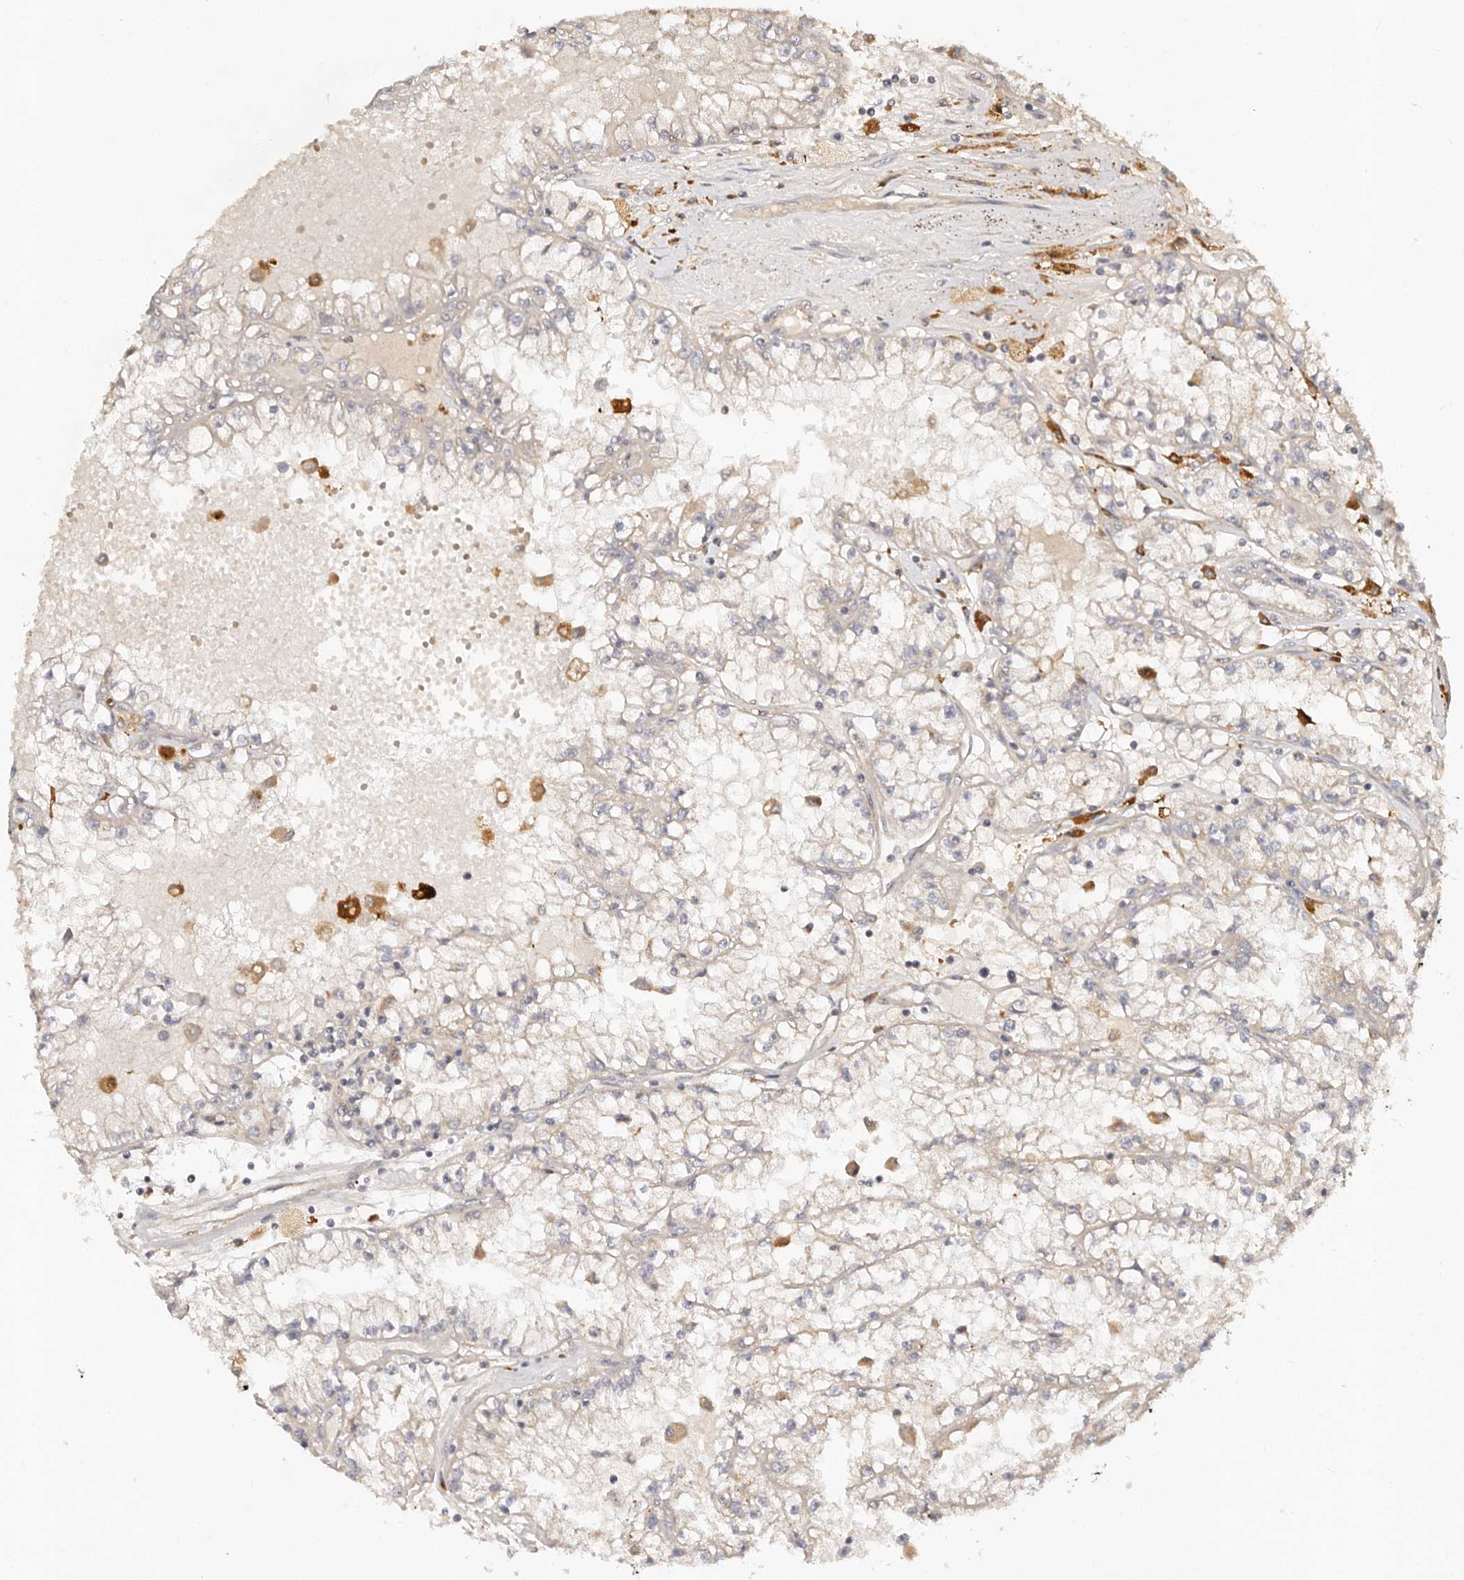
{"staining": {"intensity": "negative", "quantity": "none", "location": "none"}, "tissue": "renal cancer", "cell_type": "Tumor cells", "image_type": "cancer", "snomed": [{"axis": "morphology", "description": "Adenocarcinoma, NOS"}, {"axis": "topography", "description": "Kidney"}], "caption": "IHC micrograph of neoplastic tissue: adenocarcinoma (renal) stained with DAB (3,3'-diaminobenzidine) reveals no significant protein expression in tumor cells. (DAB (3,3'-diaminobenzidine) immunohistochemistry visualized using brightfield microscopy, high magnification).", "gene": "DENND11", "patient": {"sex": "male", "age": 56}}